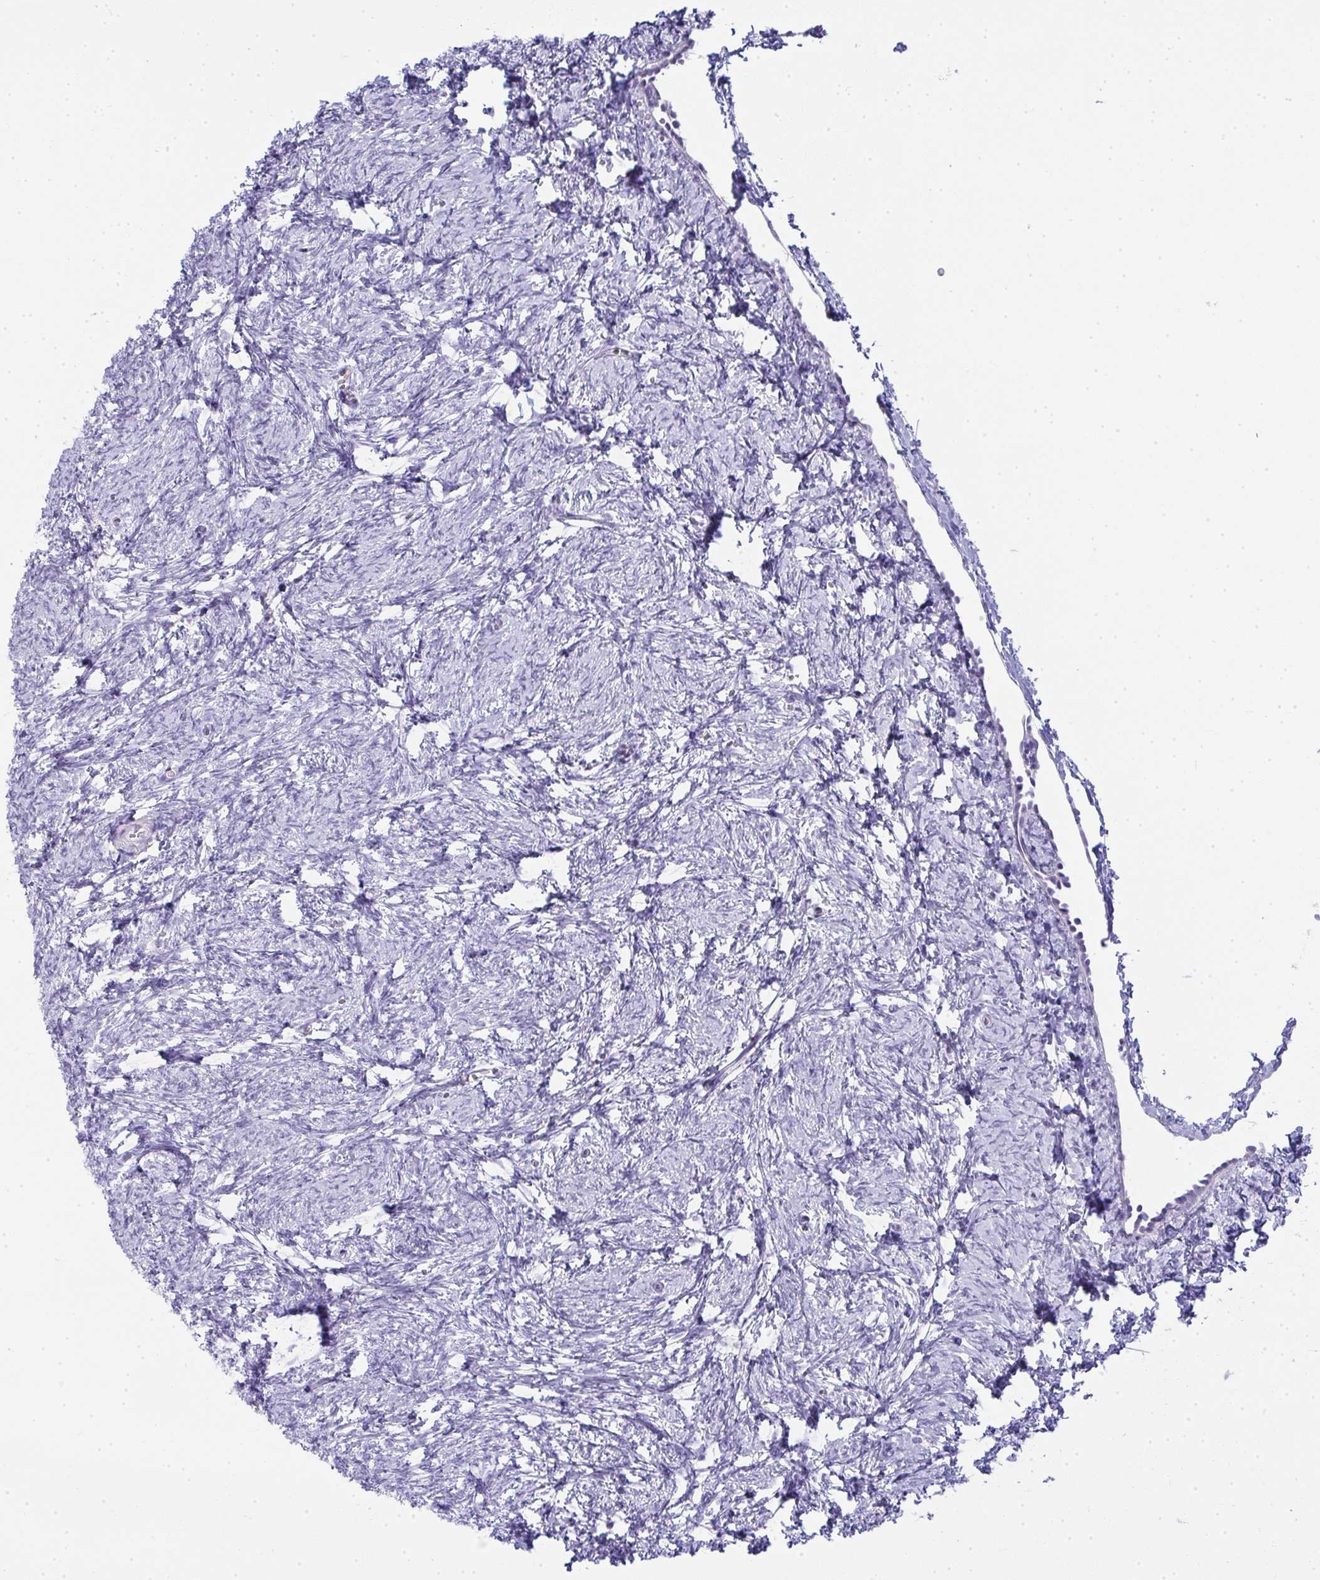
{"staining": {"intensity": "negative", "quantity": "none", "location": "none"}, "tissue": "ovary", "cell_type": "Follicle cells", "image_type": "normal", "snomed": [{"axis": "morphology", "description": "Normal tissue, NOS"}, {"axis": "topography", "description": "Ovary"}], "caption": "This histopathology image is of normal ovary stained with IHC to label a protein in brown with the nuclei are counter-stained blue. There is no staining in follicle cells. Nuclei are stained in blue.", "gene": "GSDMB", "patient": {"sex": "female", "age": 41}}